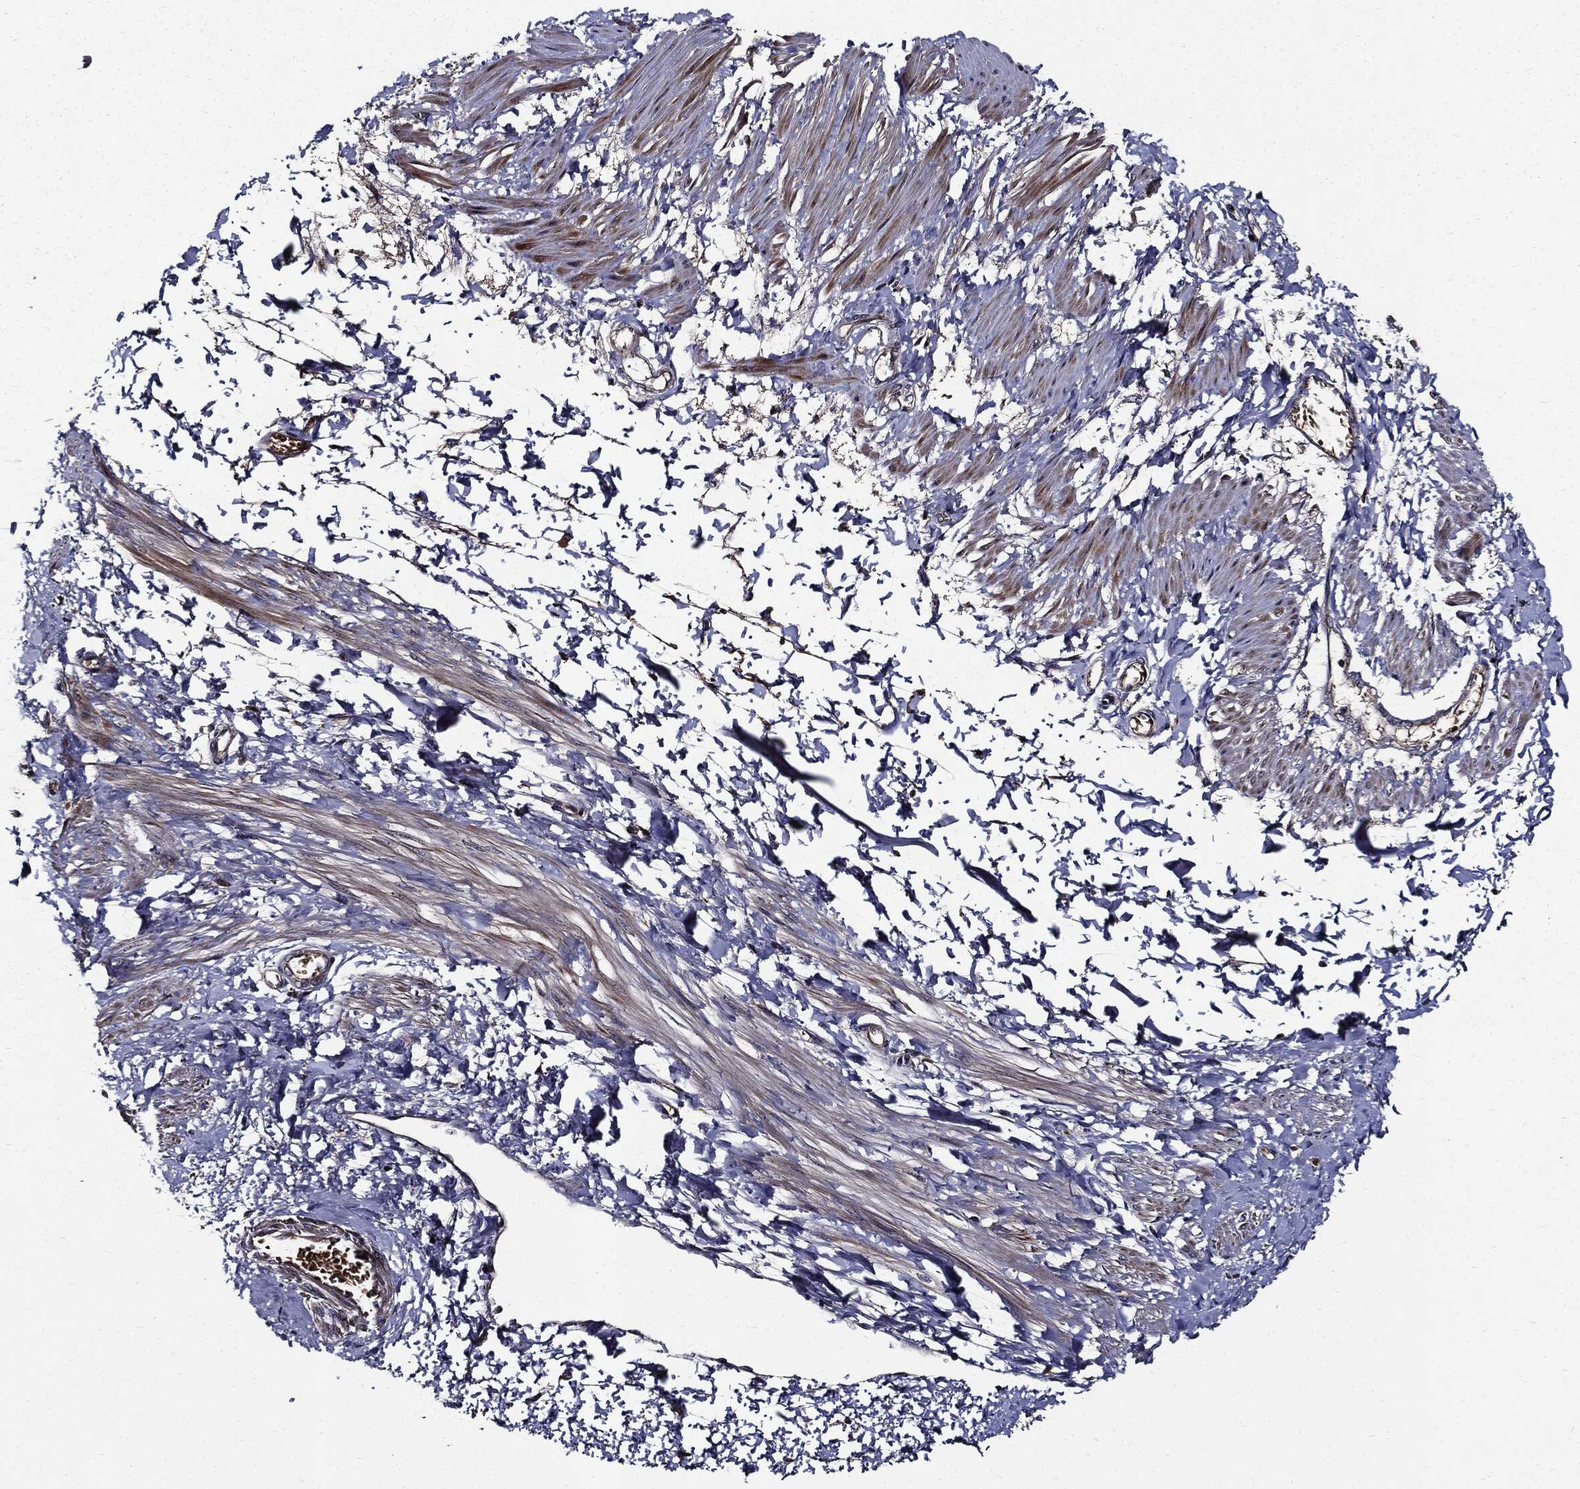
{"staining": {"intensity": "strong", "quantity": "25%-75%", "location": "cytoplasmic/membranous"}, "tissue": "smooth muscle", "cell_type": "Smooth muscle cells", "image_type": "normal", "snomed": [{"axis": "morphology", "description": "Normal tissue, NOS"}, {"axis": "topography", "description": "Smooth muscle"}, {"axis": "topography", "description": "Uterus"}], "caption": "The immunohistochemical stain labels strong cytoplasmic/membranous positivity in smooth muscle cells of unremarkable smooth muscle. The staining was performed using DAB, with brown indicating positive protein expression. Nuclei are stained blue with hematoxylin.", "gene": "HTT", "patient": {"sex": "female", "age": 39}}